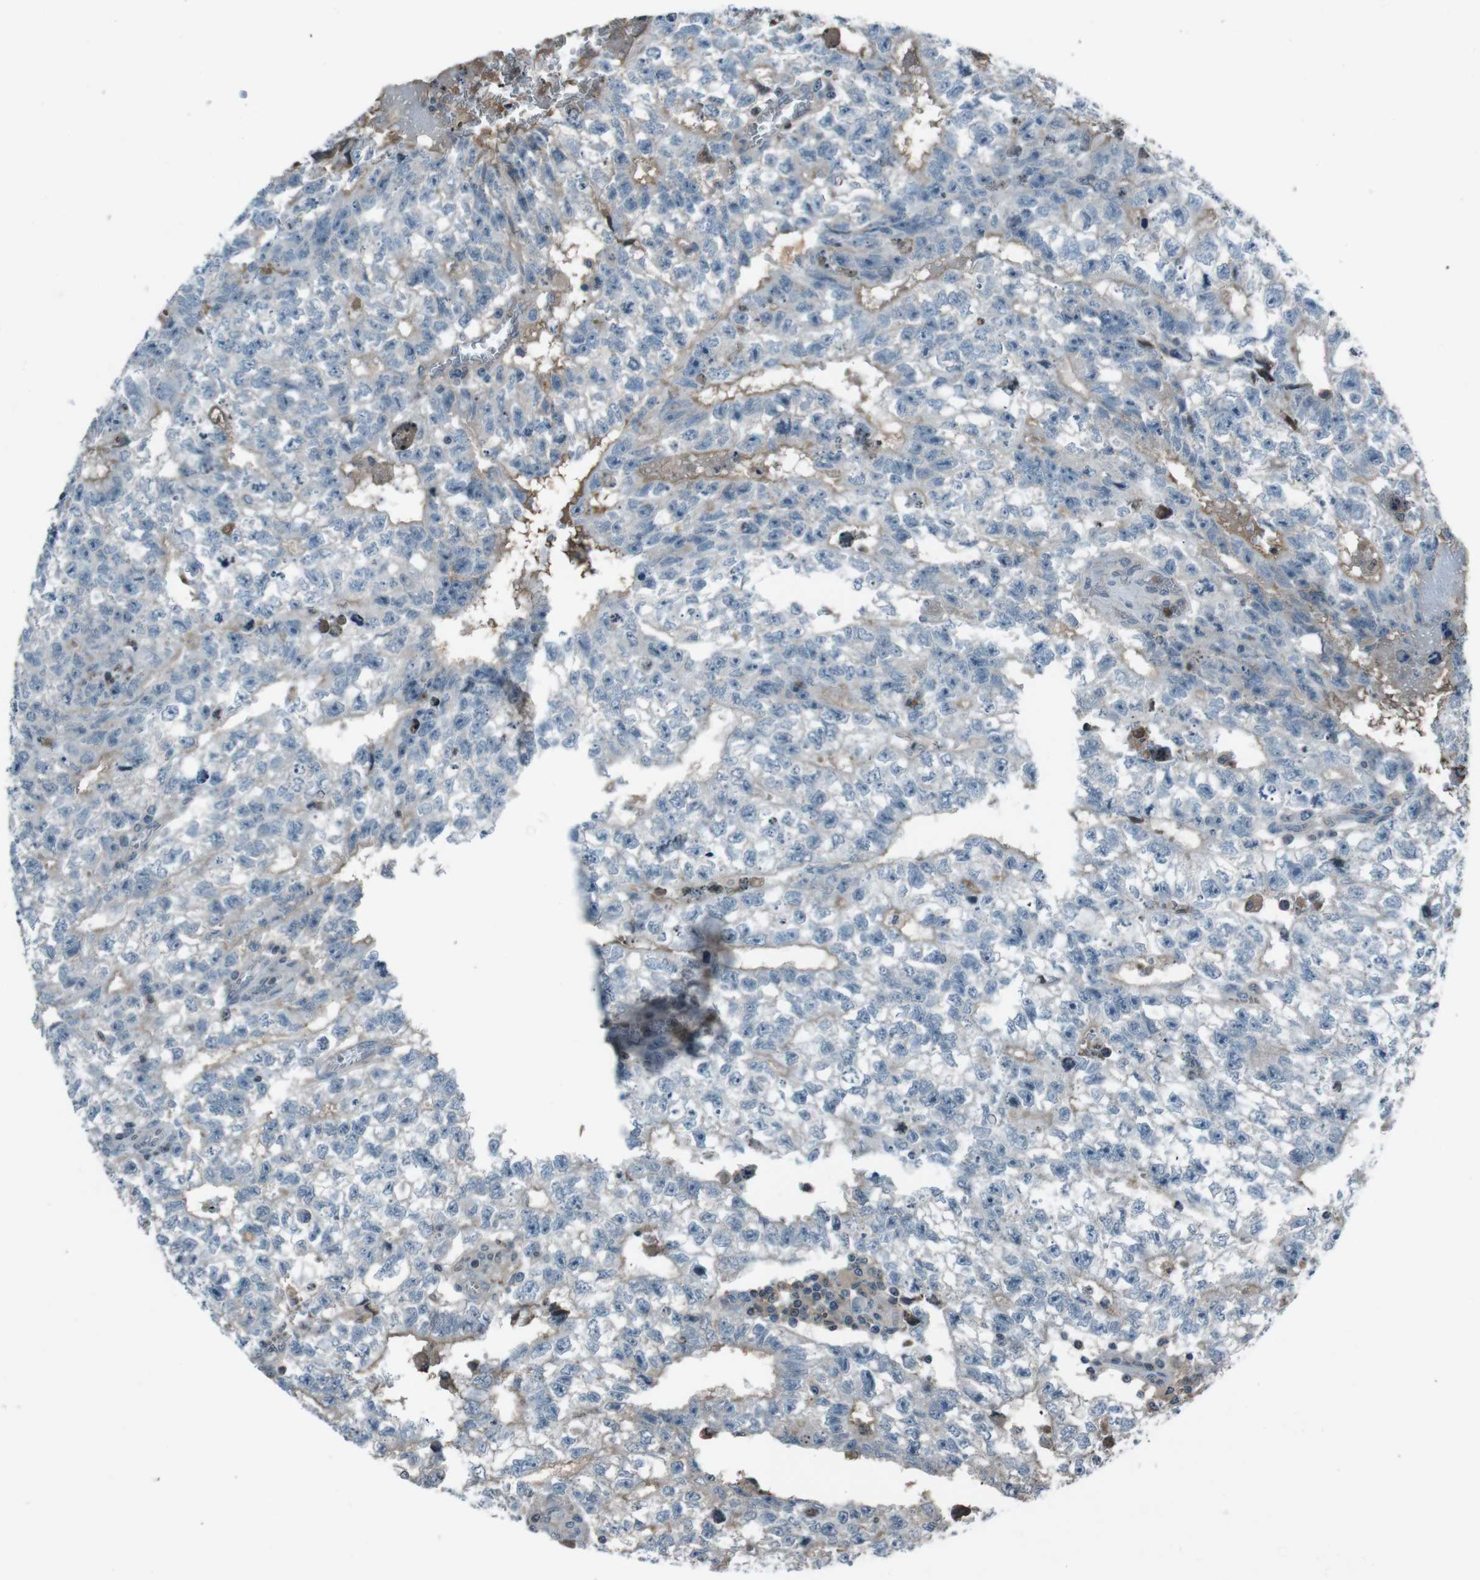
{"staining": {"intensity": "weak", "quantity": "25%-75%", "location": "cytoplasmic/membranous"}, "tissue": "testis cancer", "cell_type": "Tumor cells", "image_type": "cancer", "snomed": [{"axis": "morphology", "description": "Seminoma, NOS"}, {"axis": "morphology", "description": "Carcinoma, Embryonal, NOS"}, {"axis": "topography", "description": "Testis"}], "caption": "IHC image of human testis seminoma stained for a protein (brown), which exhibits low levels of weak cytoplasmic/membranous positivity in about 25%-75% of tumor cells.", "gene": "UGT1A6", "patient": {"sex": "male", "age": 38}}